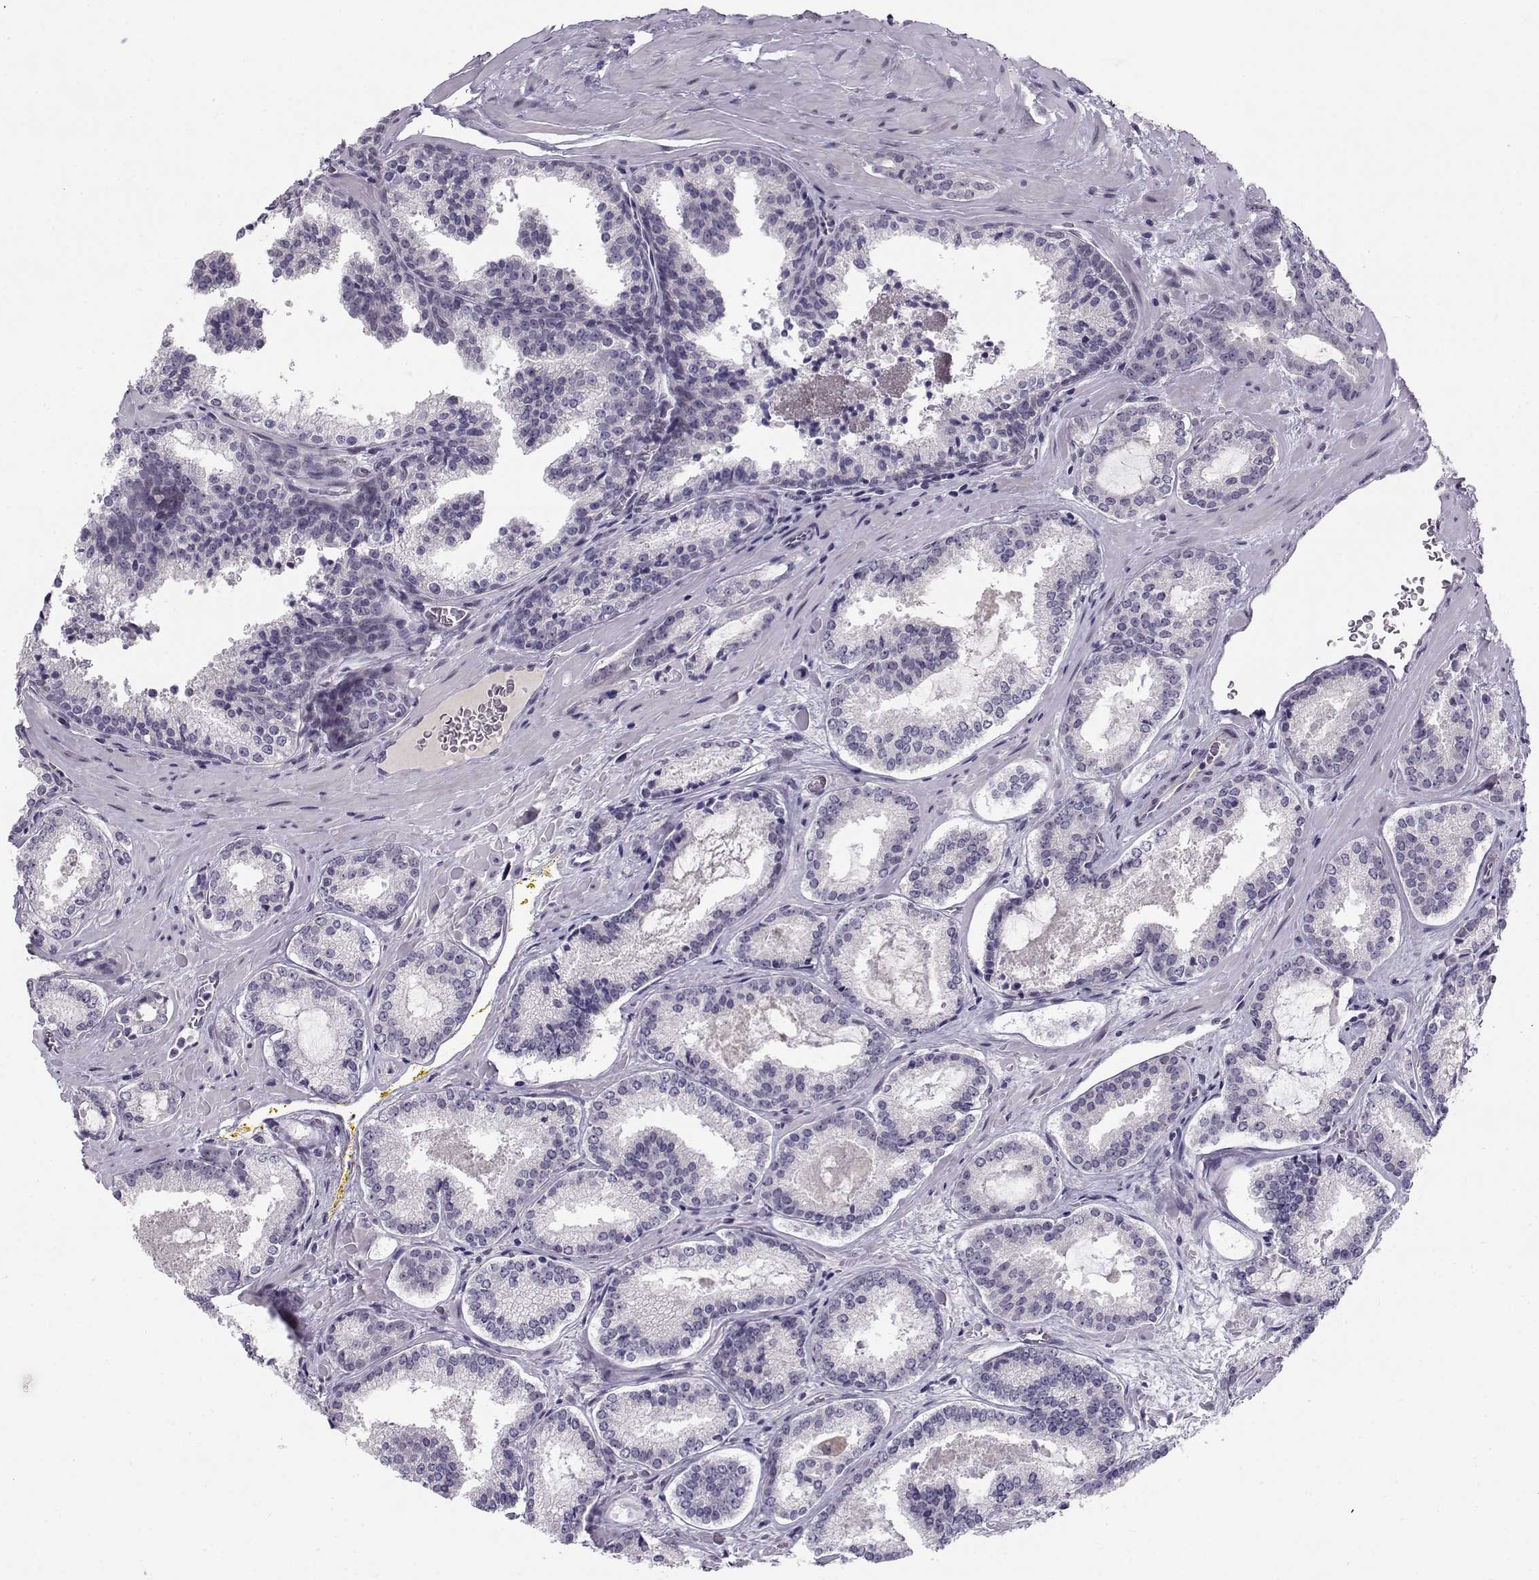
{"staining": {"intensity": "negative", "quantity": "none", "location": "none"}, "tissue": "prostate cancer", "cell_type": "Tumor cells", "image_type": "cancer", "snomed": [{"axis": "morphology", "description": "Adenocarcinoma, NOS"}, {"axis": "morphology", "description": "Adenocarcinoma, High grade"}, {"axis": "topography", "description": "Prostate"}], "caption": "A histopathology image of human prostate cancer (adenocarcinoma) is negative for staining in tumor cells.", "gene": "C16orf86", "patient": {"sex": "male", "age": 62}}